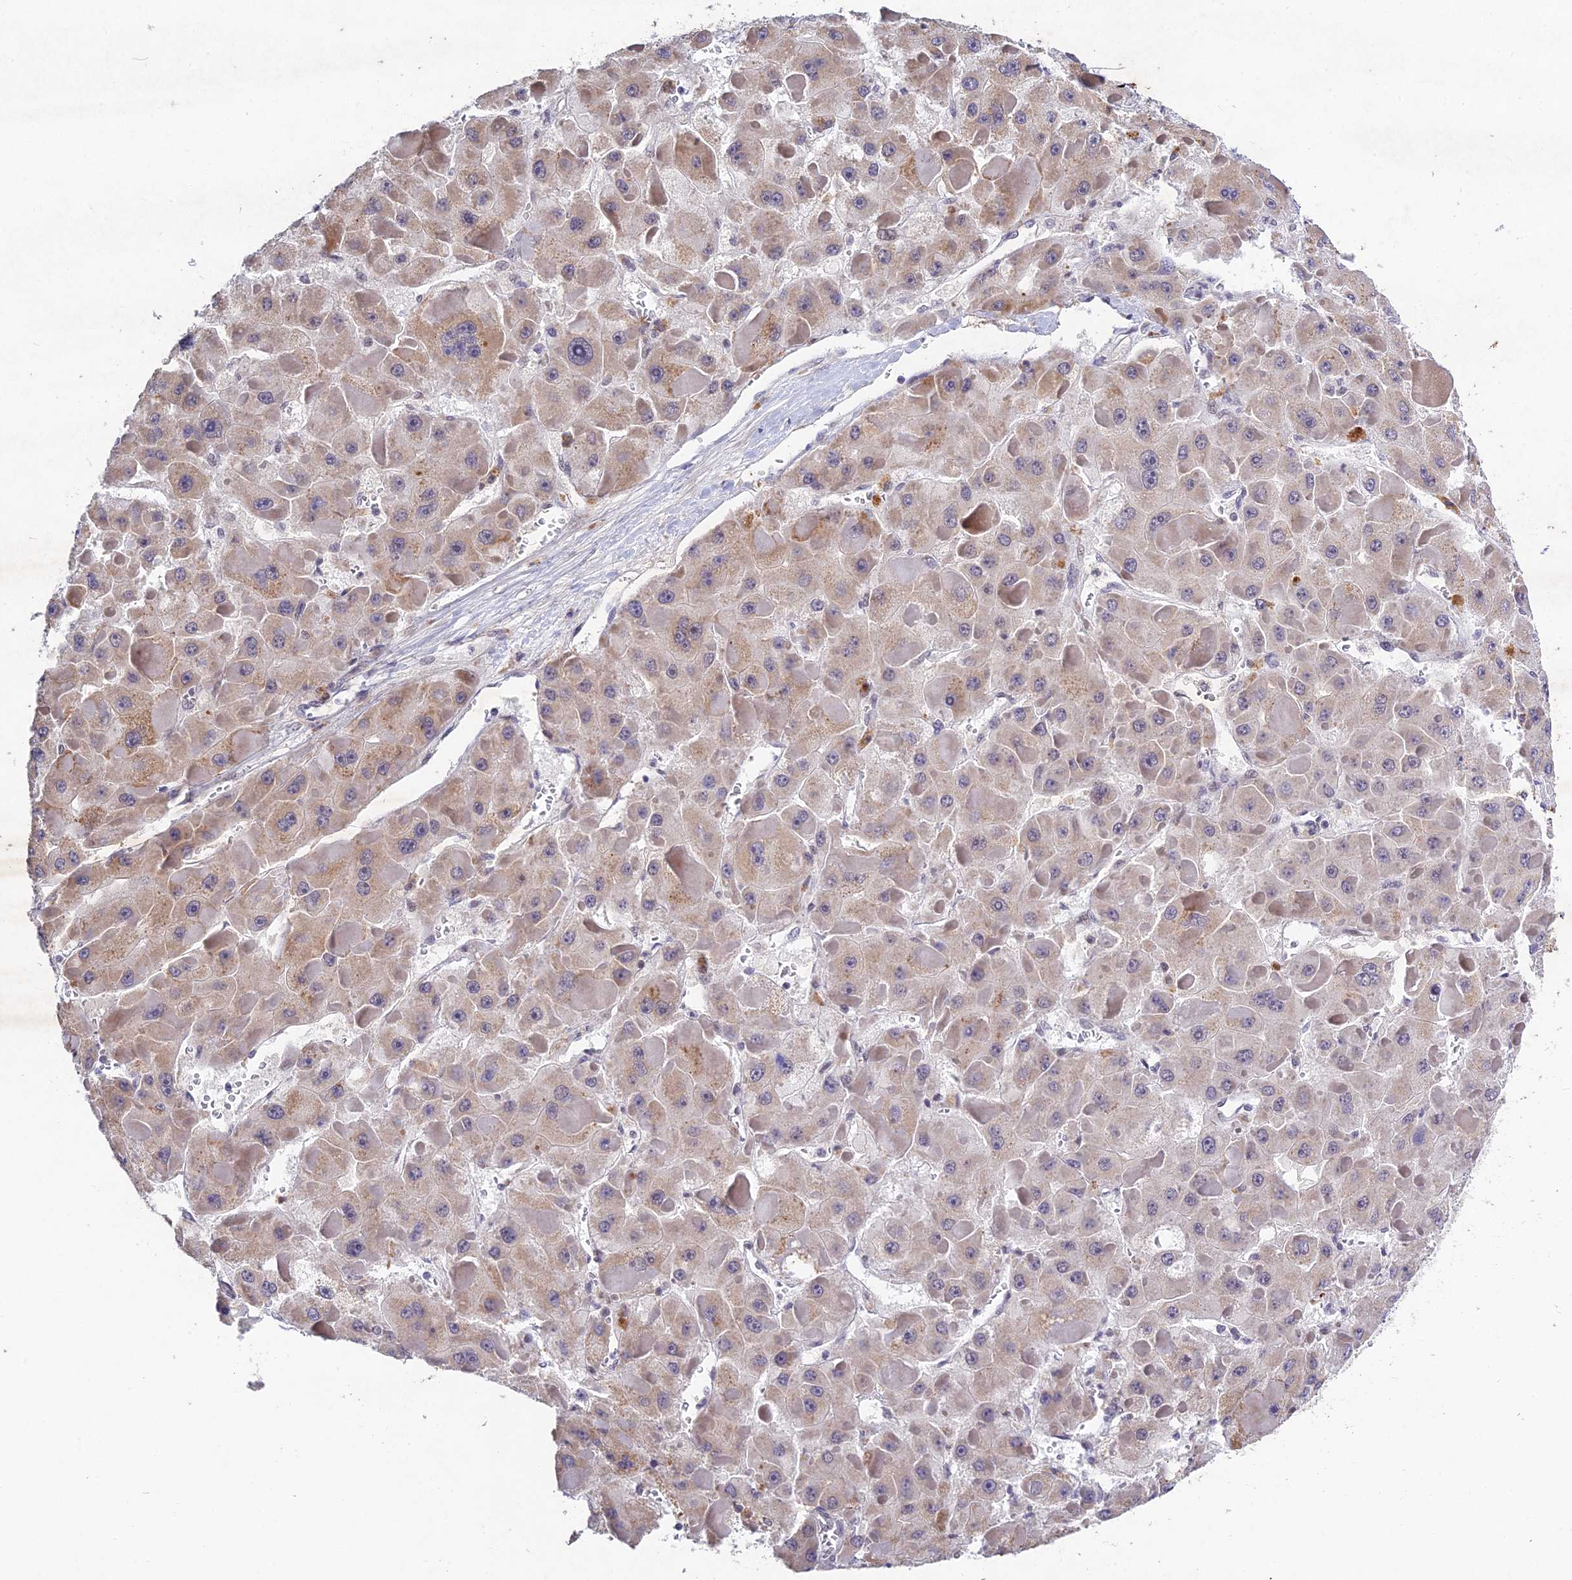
{"staining": {"intensity": "moderate", "quantity": "<25%", "location": "cytoplasmic/membranous"}, "tissue": "liver cancer", "cell_type": "Tumor cells", "image_type": "cancer", "snomed": [{"axis": "morphology", "description": "Carcinoma, Hepatocellular, NOS"}, {"axis": "topography", "description": "Liver"}], "caption": "Liver cancer stained for a protein reveals moderate cytoplasmic/membranous positivity in tumor cells. (DAB (3,3'-diaminobenzidine) IHC with brightfield microscopy, high magnification).", "gene": "RAVER1", "patient": {"sex": "female", "age": 73}}